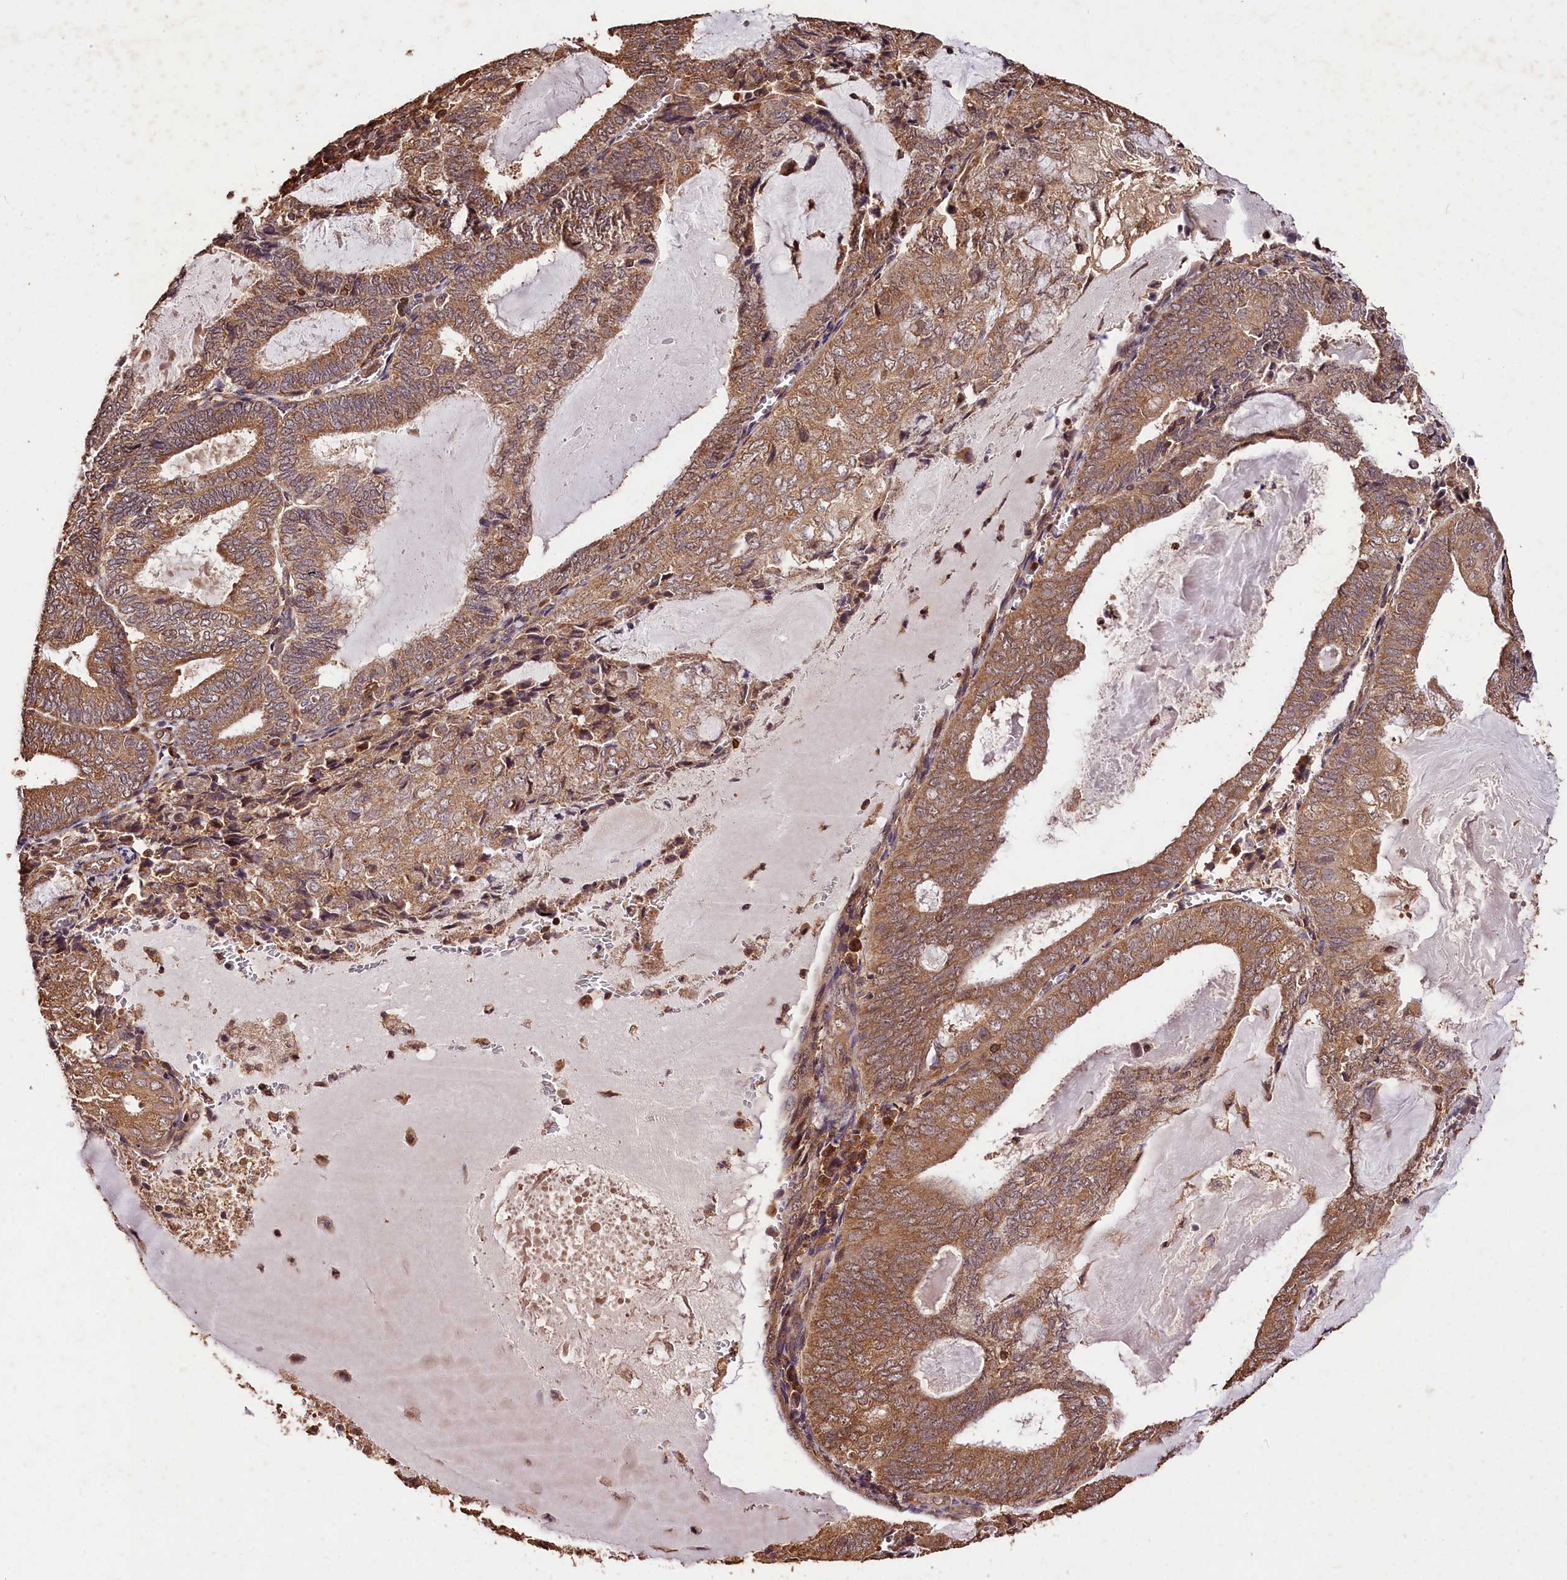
{"staining": {"intensity": "moderate", "quantity": ">75%", "location": "cytoplasmic/membranous"}, "tissue": "endometrial cancer", "cell_type": "Tumor cells", "image_type": "cancer", "snomed": [{"axis": "morphology", "description": "Adenocarcinoma, NOS"}, {"axis": "topography", "description": "Endometrium"}], "caption": "Adenocarcinoma (endometrial) stained for a protein demonstrates moderate cytoplasmic/membranous positivity in tumor cells.", "gene": "KPTN", "patient": {"sex": "female", "age": 81}}